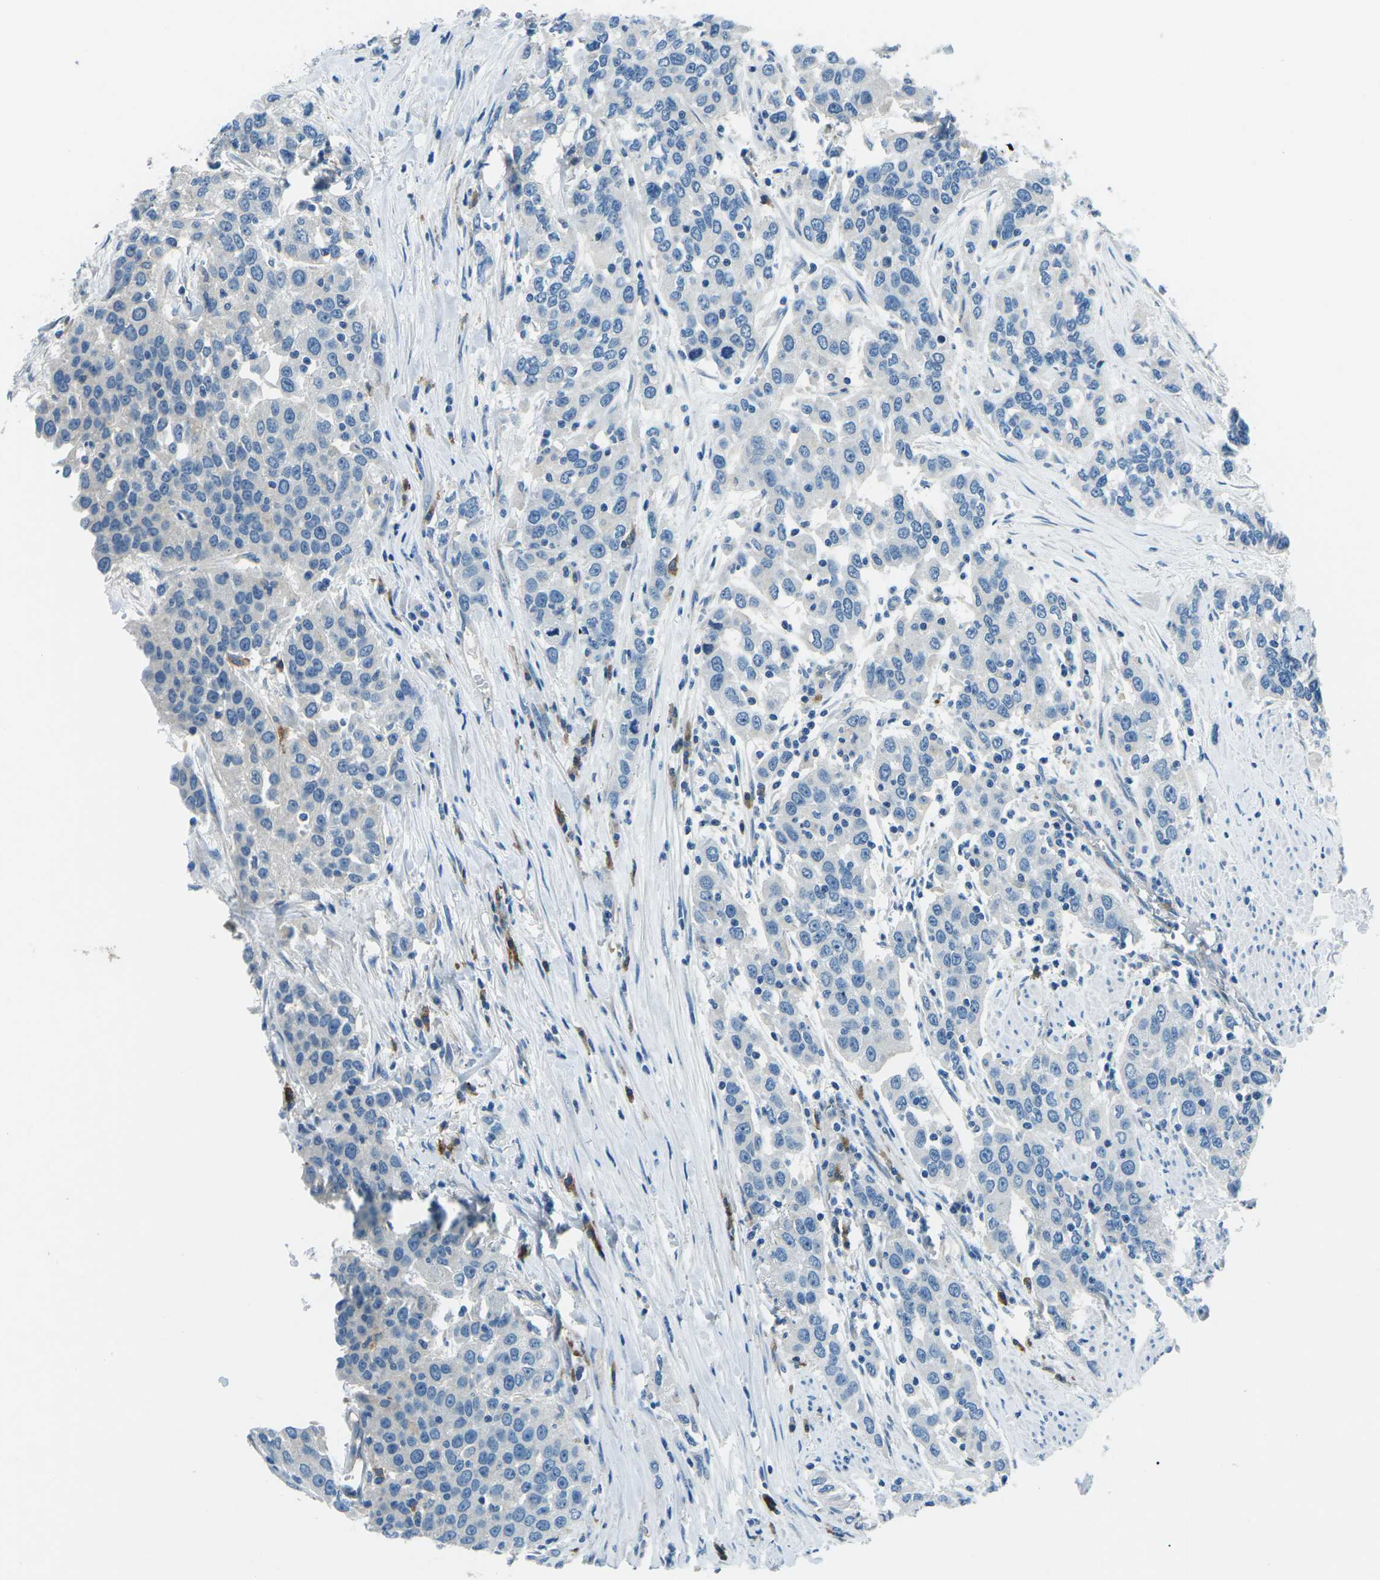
{"staining": {"intensity": "negative", "quantity": "none", "location": "none"}, "tissue": "urothelial cancer", "cell_type": "Tumor cells", "image_type": "cancer", "snomed": [{"axis": "morphology", "description": "Urothelial carcinoma, High grade"}, {"axis": "topography", "description": "Urinary bladder"}], "caption": "High magnification brightfield microscopy of urothelial carcinoma (high-grade) stained with DAB (3,3'-diaminobenzidine) (brown) and counterstained with hematoxylin (blue): tumor cells show no significant positivity.", "gene": "CD1D", "patient": {"sex": "female", "age": 80}}